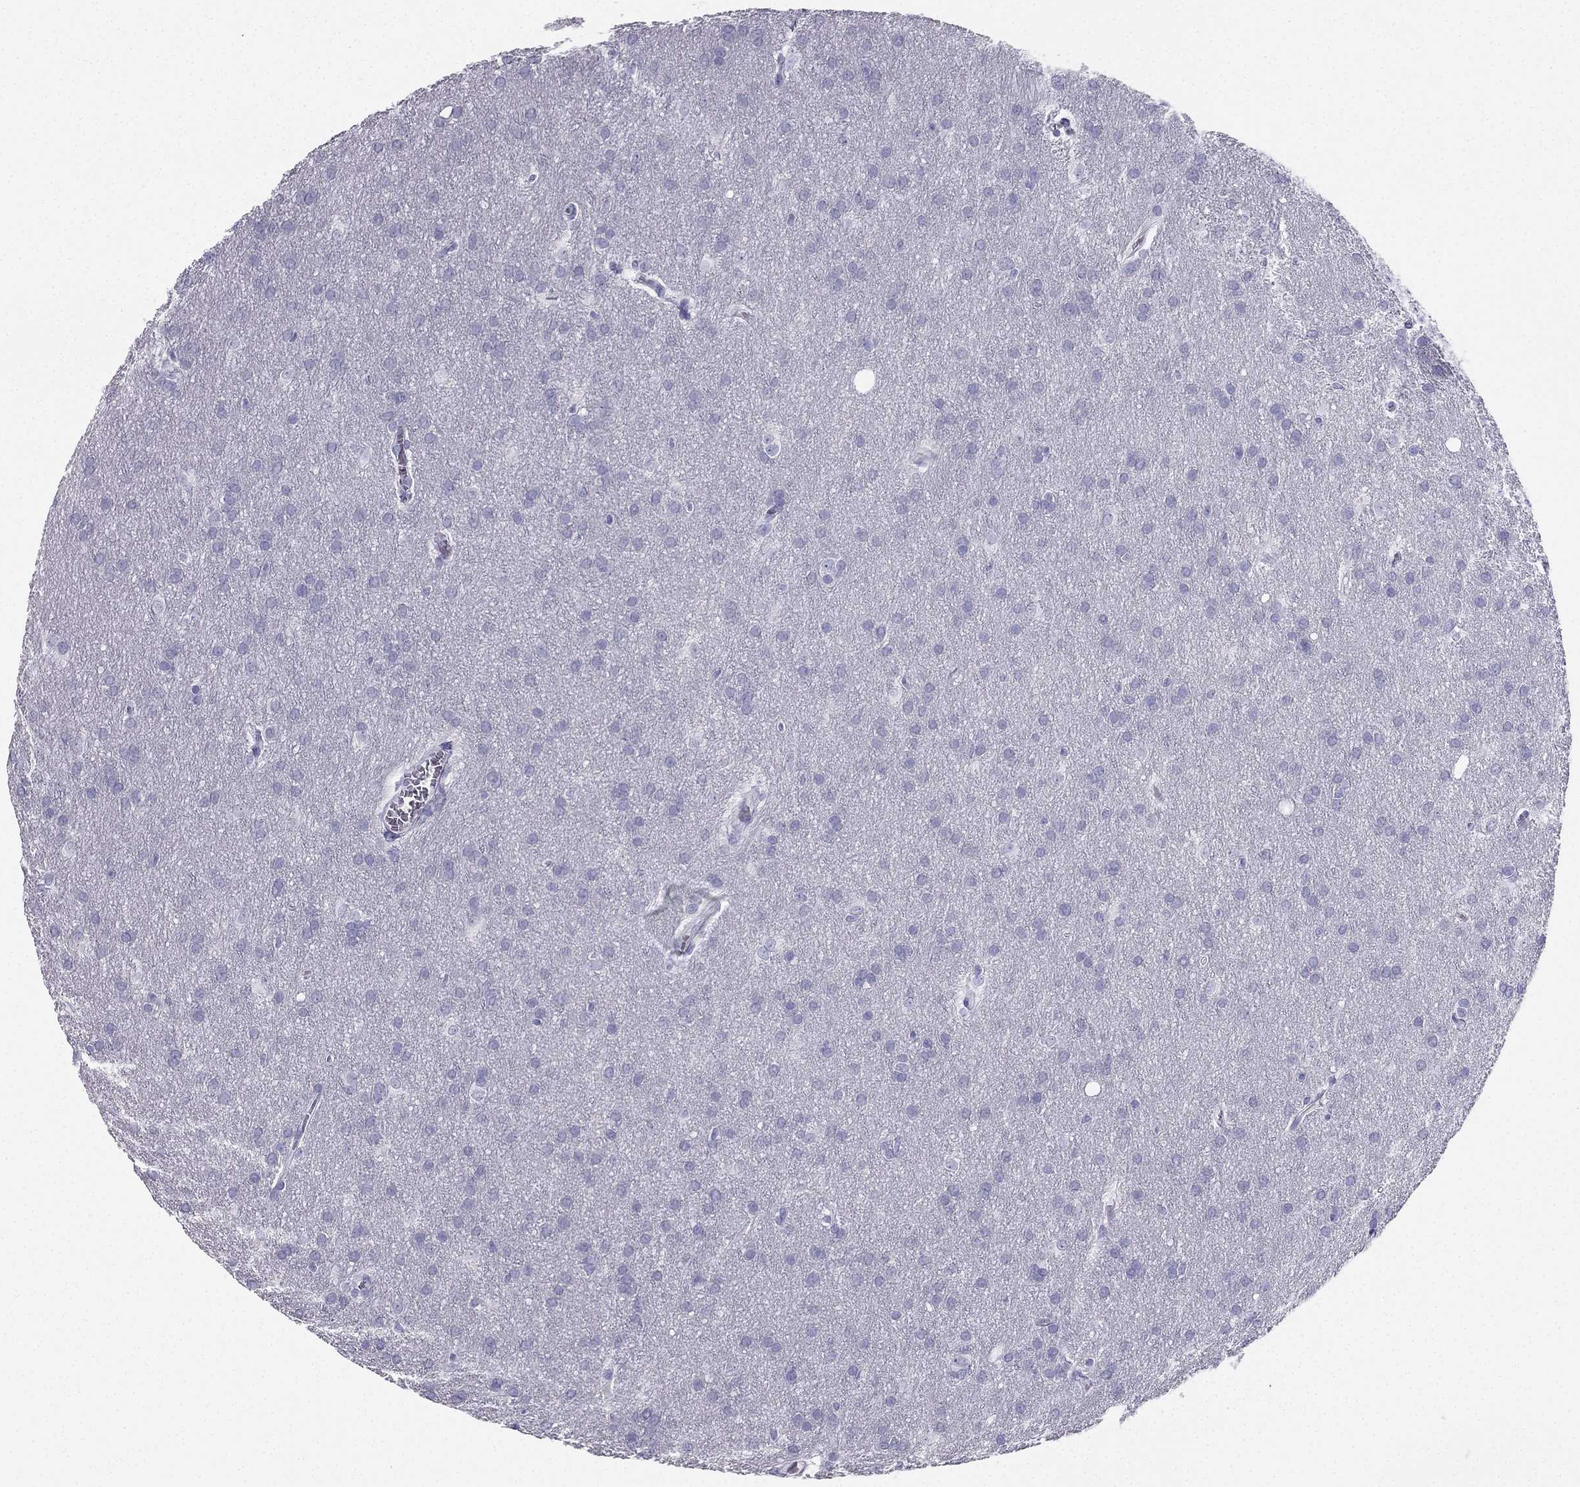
{"staining": {"intensity": "negative", "quantity": "none", "location": "none"}, "tissue": "glioma", "cell_type": "Tumor cells", "image_type": "cancer", "snomed": [{"axis": "morphology", "description": "Glioma, malignant, Low grade"}, {"axis": "topography", "description": "Brain"}], "caption": "This is an immunohistochemistry (IHC) photomicrograph of human glioma. There is no staining in tumor cells.", "gene": "TFF3", "patient": {"sex": "female", "age": 32}}